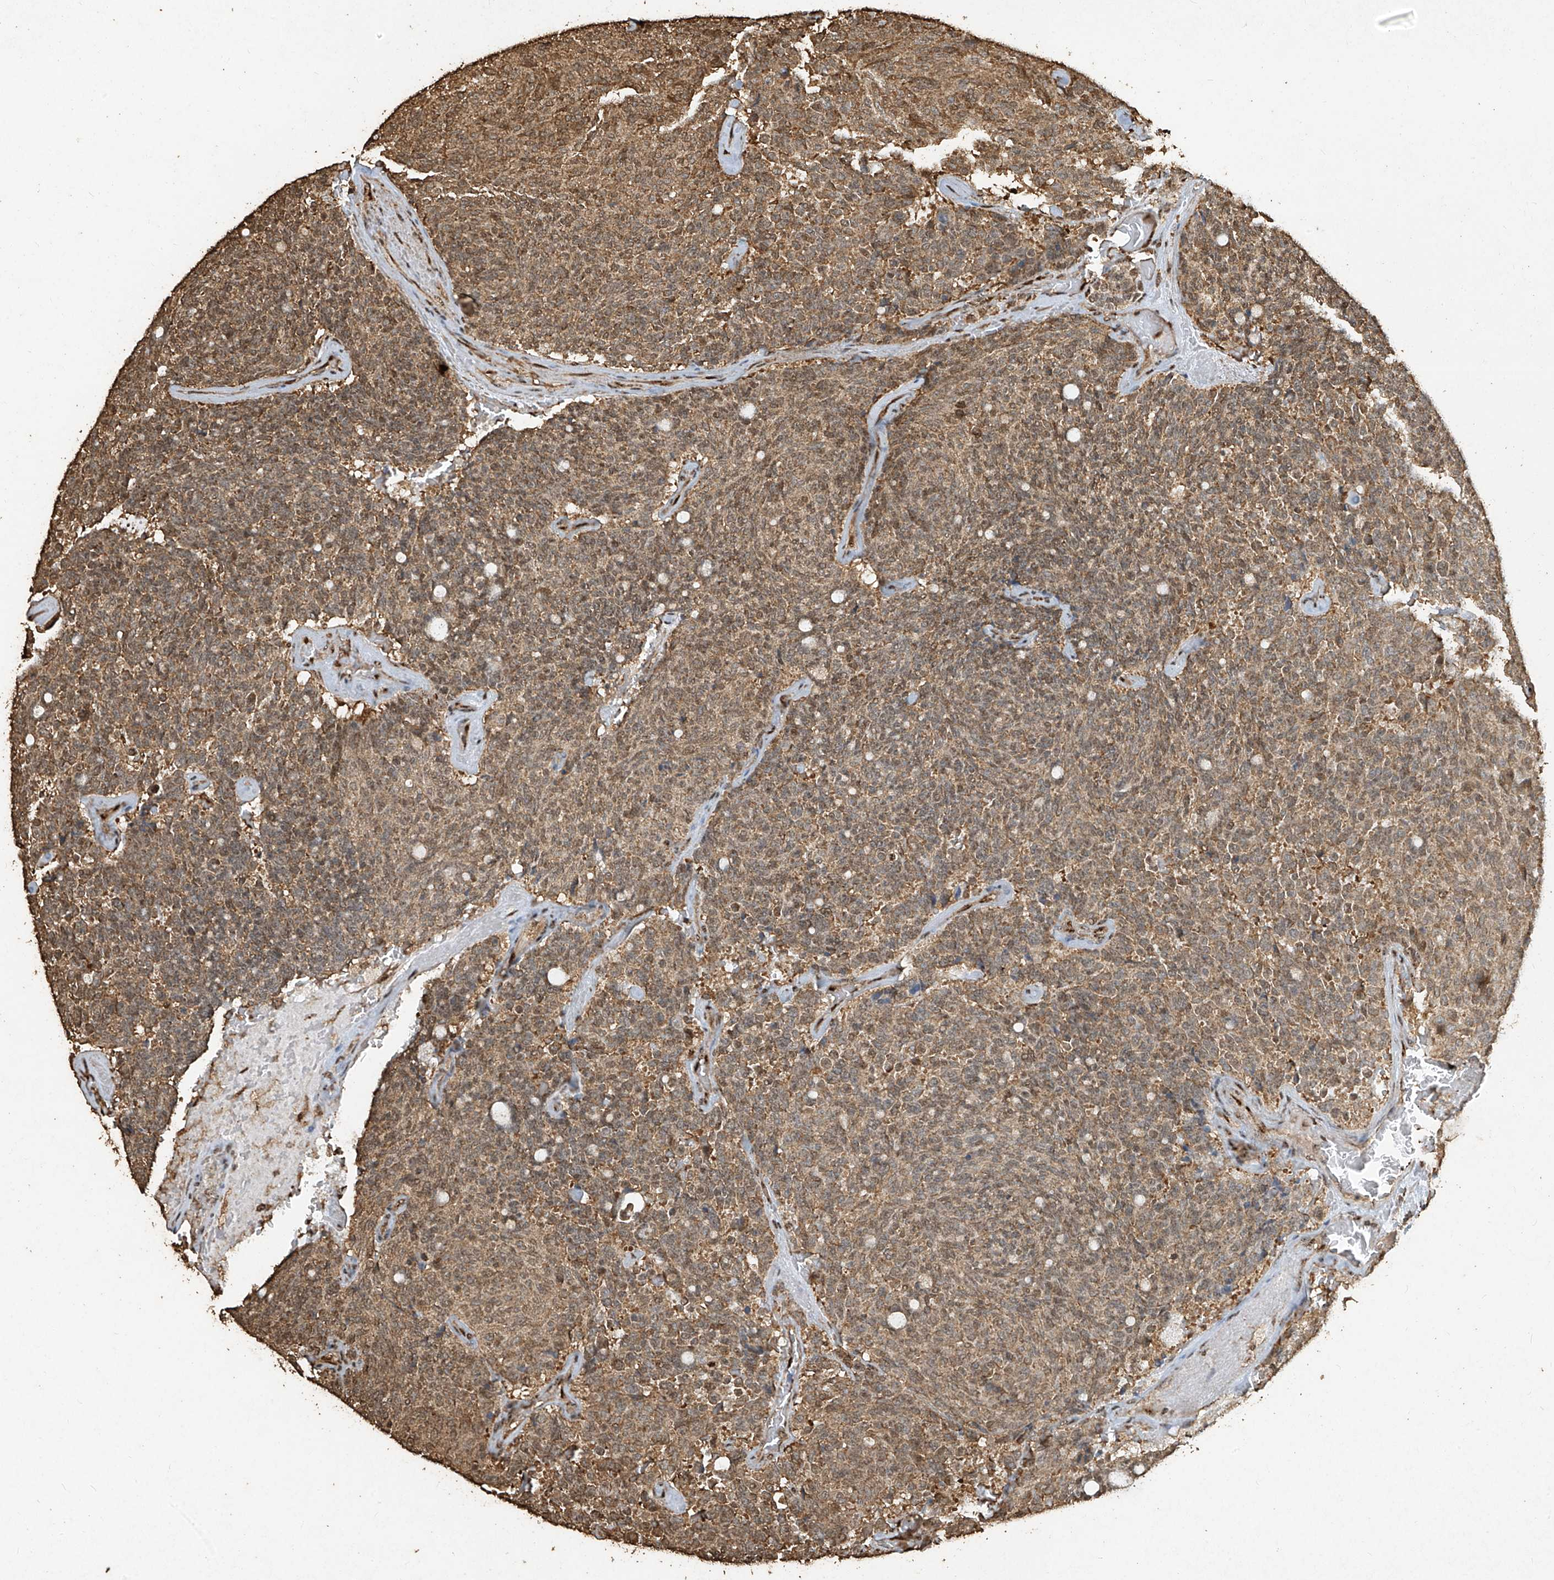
{"staining": {"intensity": "moderate", "quantity": "25%-75%", "location": "cytoplasmic/membranous"}, "tissue": "carcinoid", "cell_type": "Tumor cells", "image_type": "cancer", "snomed": [{"axis": "morphology", "description": "Carcinoid, malignant, NOS"}, {"axis": "topography", "description": "Pancreas"}], "caption": "Malignant carcinoid stained with a brown dye reveals moderate cytoplasmic/membranous positive staining in approximately 25%-75% of tumor cells.", "gene": "ERBB3", "patient": {"sex": "female", "age": 54}}